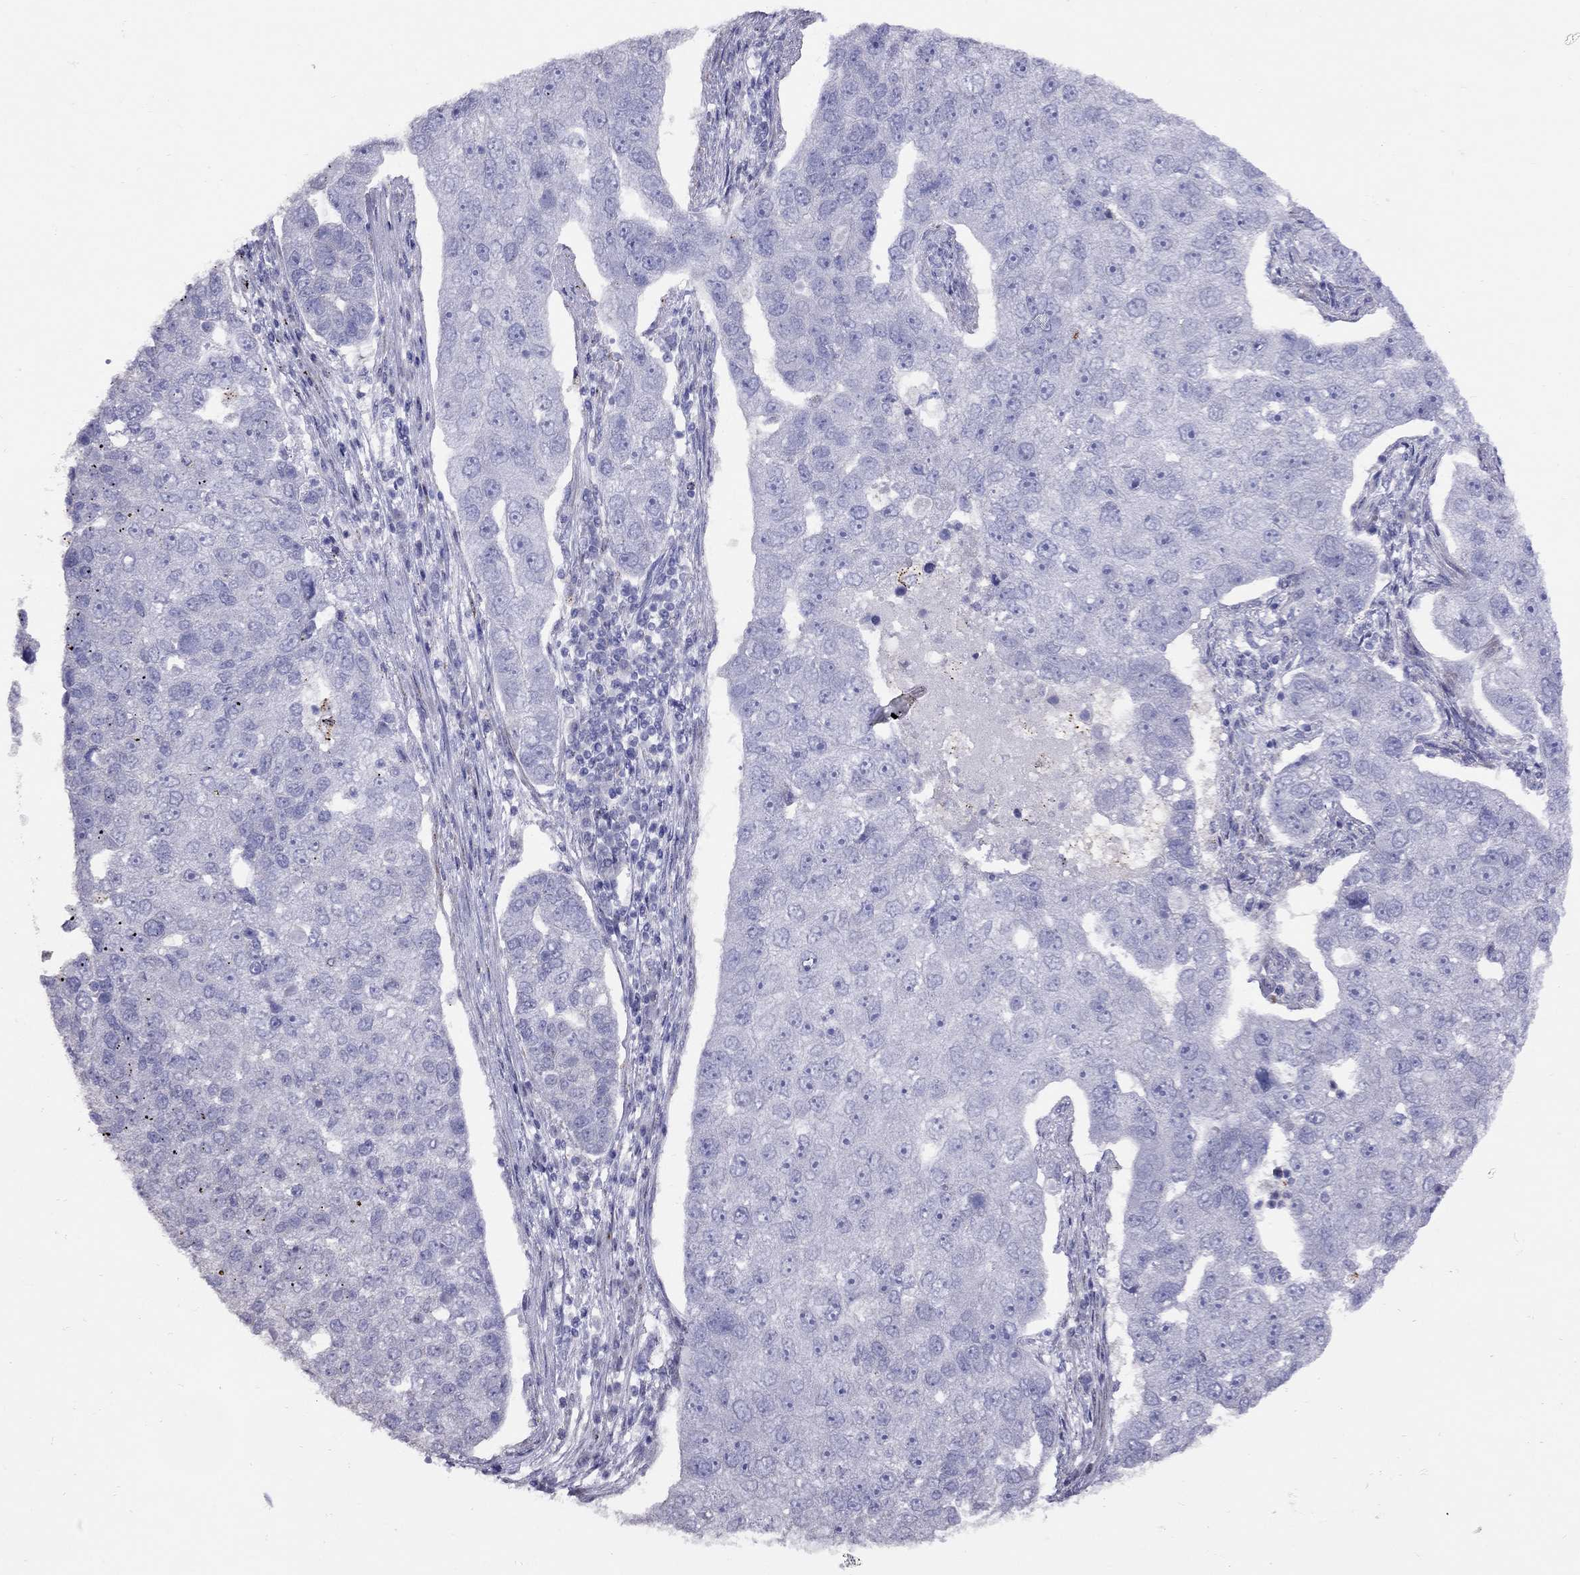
{"staining": {"intensity": "negative", "quantity": "none", "location": "none"}, "tissue": "pancreatic cancer", "cell_type": "Tumor cells", "image_type": "cancer", "snomed": [{"axis": "morphology", "description": "Adenocarcinoma, NOS"}, {"axis": "topography", "description": "Pancreas"}], "caption": "There is no significant positivity in tumor cells of pancreatic cancer. (DAB (3,3'-diaminobenzidine) IHC visualized using brightfield microscopy, high magnification).", "gene": "MAGEB4", "patient": {"sex": "female", "age": 61}}